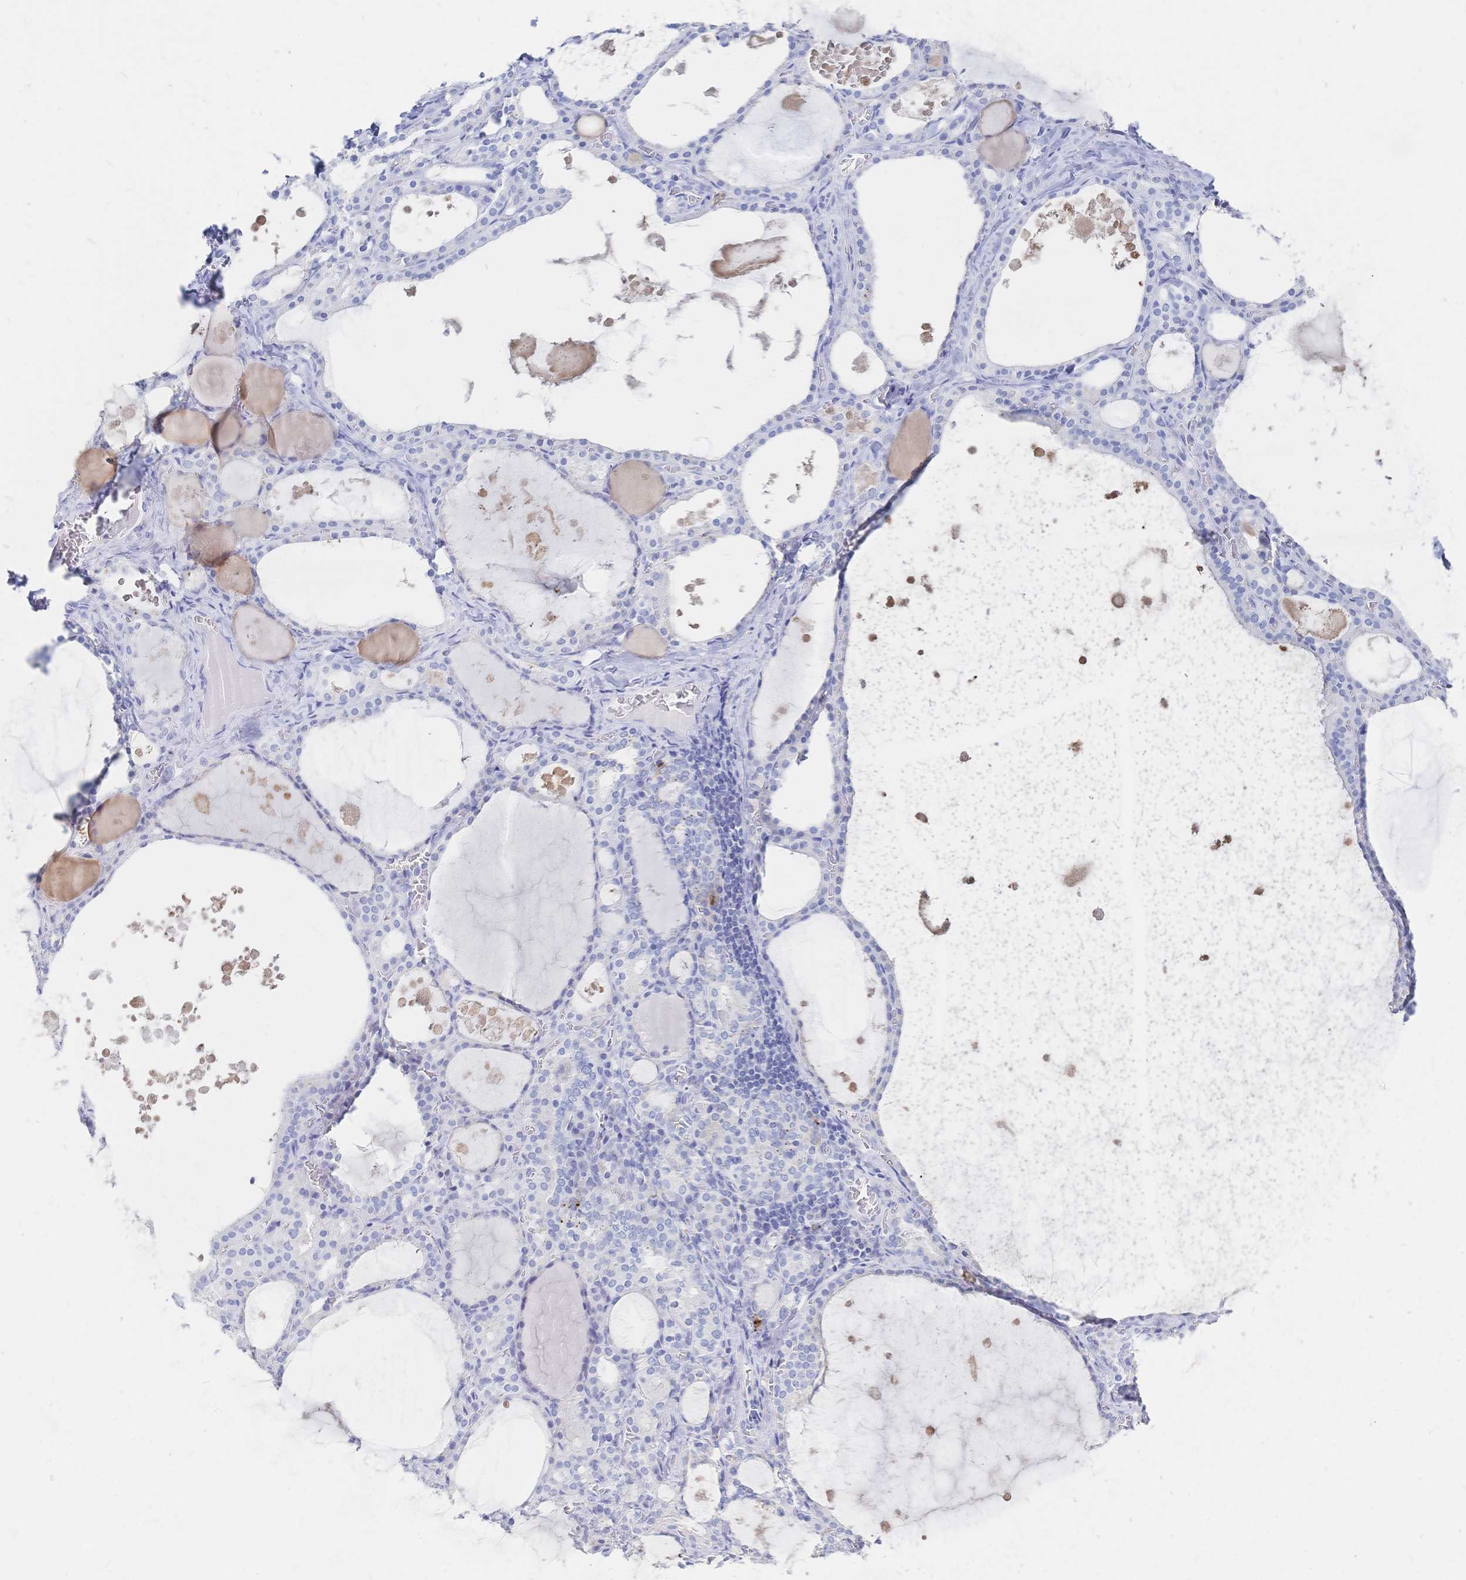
{"staining": {"intensity": "negative", "quantity": "none", "location": "none"}, "tissue": "thyroid gland", "cell_type": "Glandular cells", "image_type": "normal", "snomed": [{"axis": "morphology", "description": "Normal tissue, NOS"}, {"axis": "topography", "description": "Thyroid gland"}], "caption": "Protein analysis of benign thyroid gland demonstrates no significant expression in glandular cells. (IHC, brightfield microscopy, high magnification).", "gene": "IL2RB", "patient": {"sex": "male", "age": 56}}